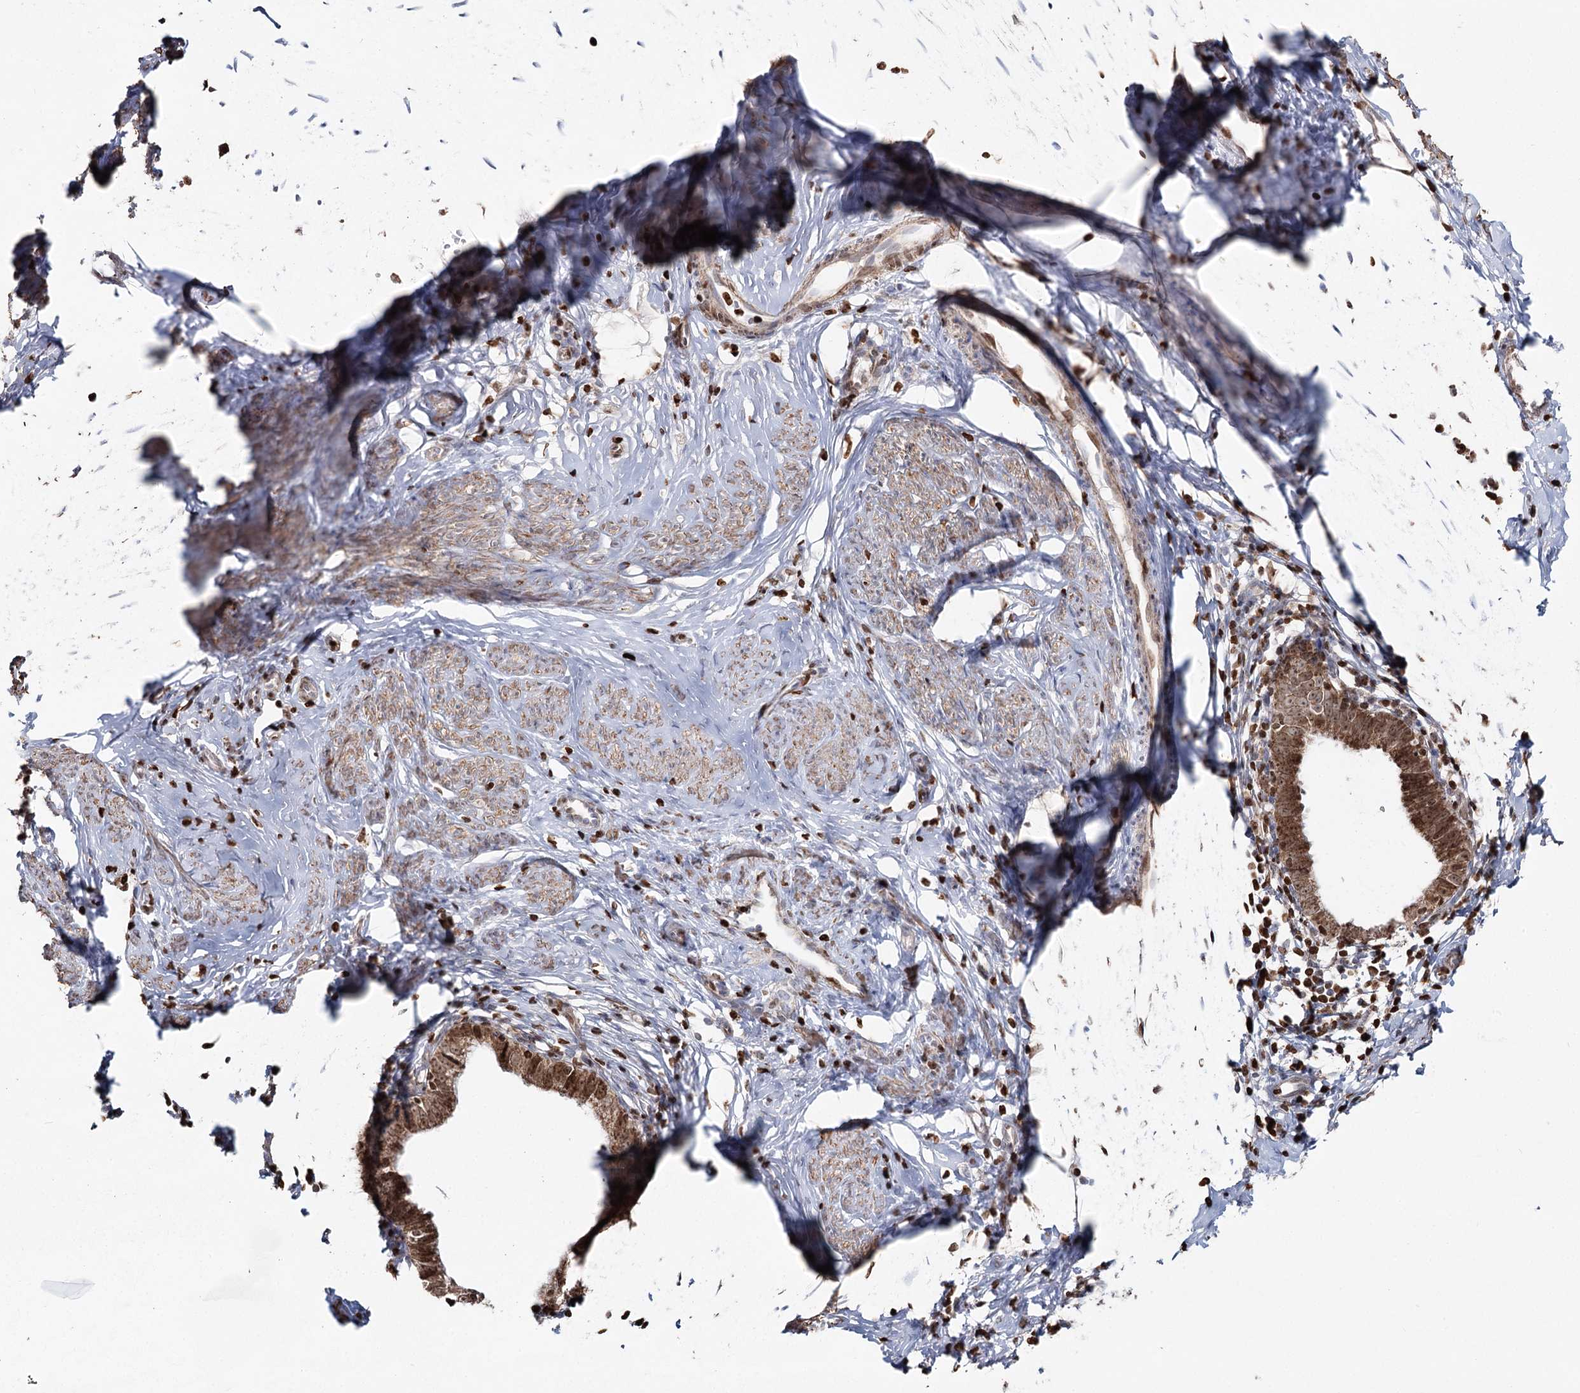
{"staining": {"intensity": "moderate", "quantity": ">75%", "location": "cytoplasmic/membranous,nuclear"}, "tissue": "cervical cancer", "cell_type": "Tumor cells", "image_type": "cancer", "snomed": [{"axis": "morphology", "description": "Adenocarcinoma, NOS"}, {"axis": "topography", "description": "Cervix"}], "caption": "The immunohistochemical stain highlights moderate cytoplasmic/membranous and nuclear positivity in tumor cells of cervical cancer tissue. The protein is stained brown, and the nuclei are stained in blue (DAB (3,3'-diaminobenzidine) IHC with brightfield microscopy, high magnification).", "gene": "PDHX", "patient": {"sex": "female", "age": 36}}